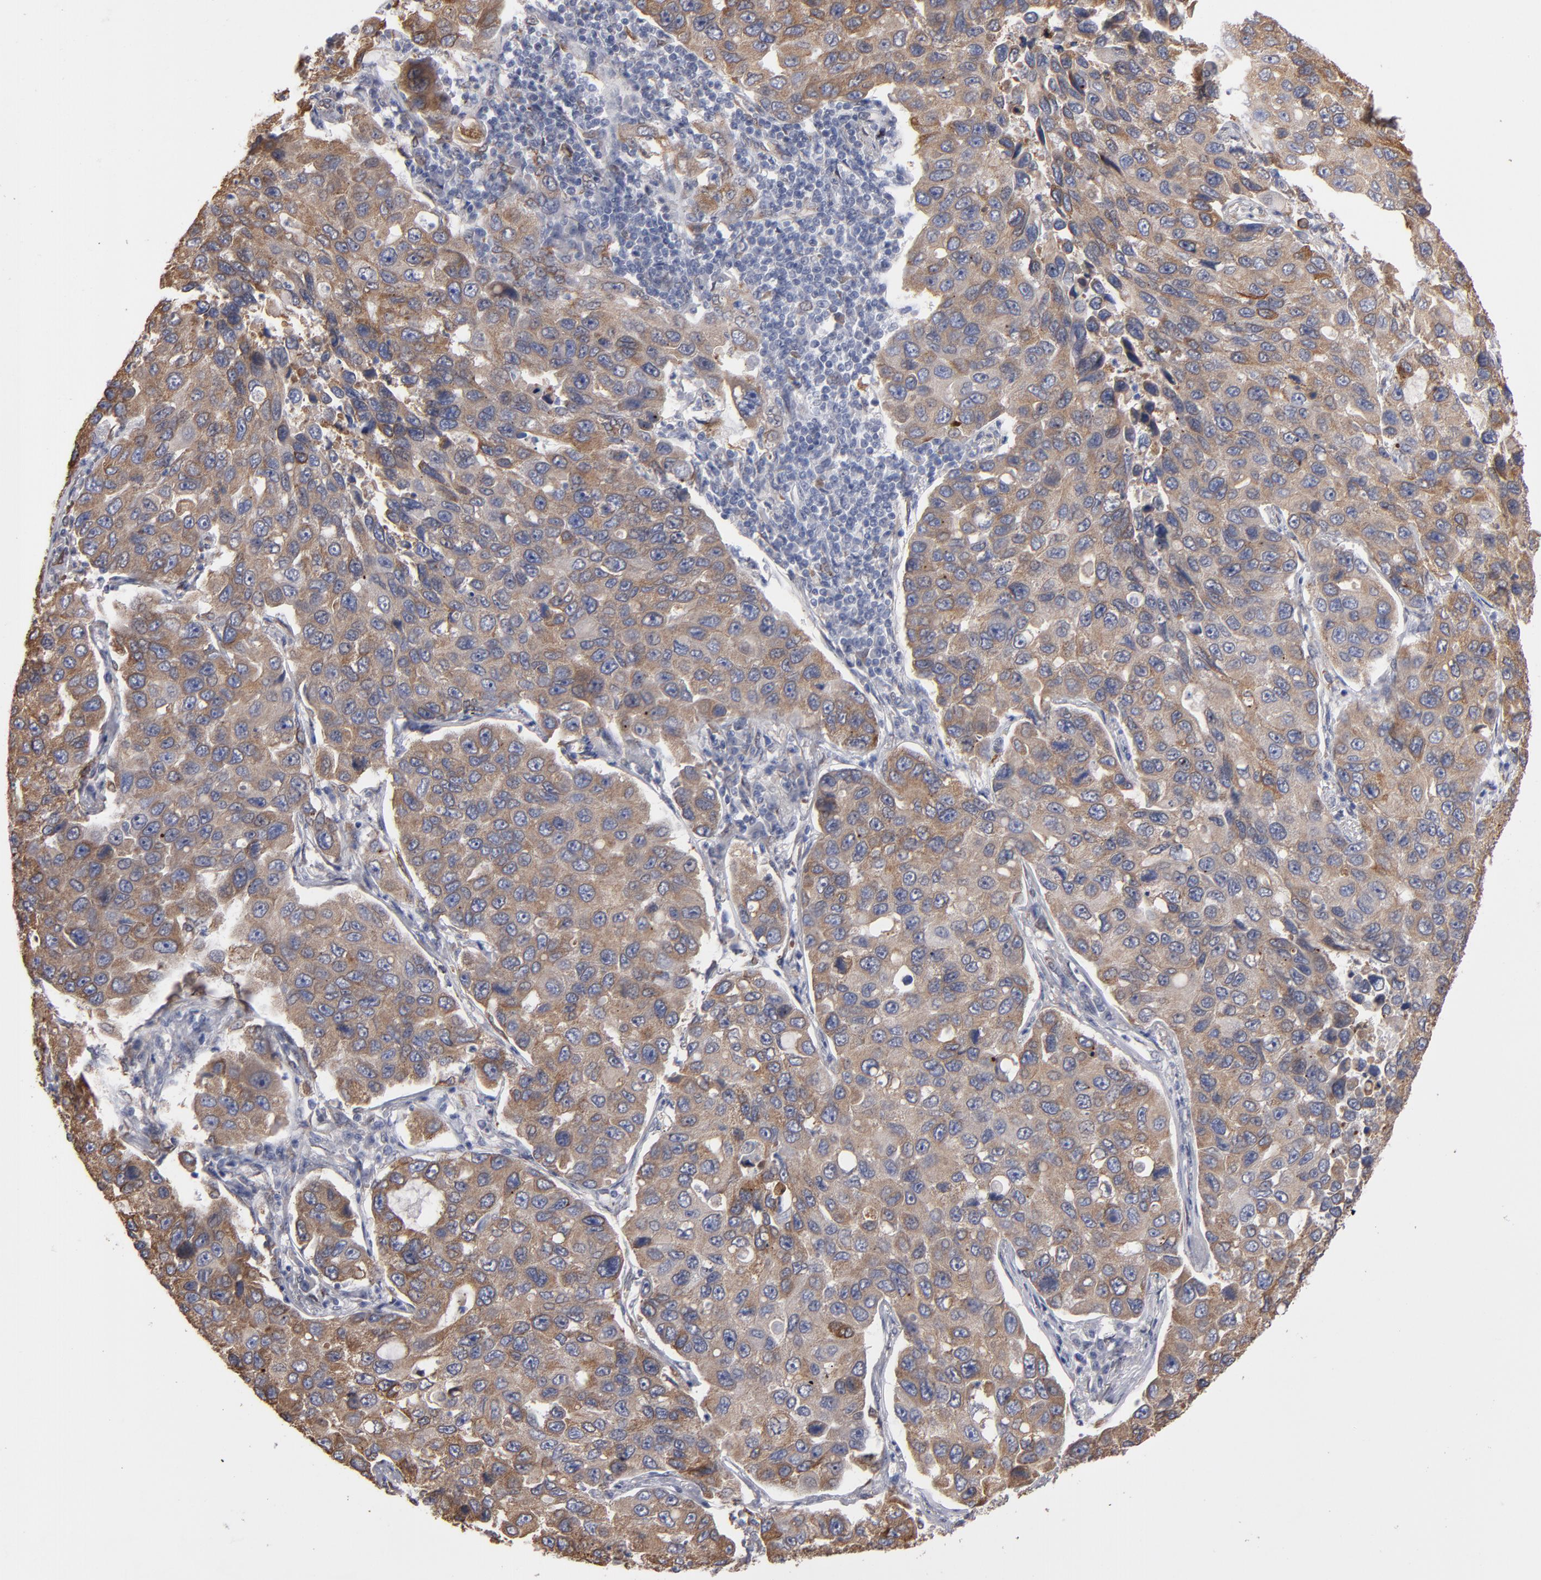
{"staining": {"intensity": "moderate", "quantity": ">75%", "location": "cytoplasmic/membranous"}, "tissue": "lung cancer", "cell_type": "Tumor cells", "image_type": "cancer", "snomed": [{"axis": "morphology", "description": "Adenocarcinoma, NOS"}, {"axis": "topography", "description": "Lung"}], "caption": "Immunohistochemical staining of lung adenocarcinoma demonstrates moderate cytoplasmic/membranous protein positivity in approximately >75% of tumor cells.", "gene": "PGRMC1", "patient": {"sex": "male", "age": 64}}